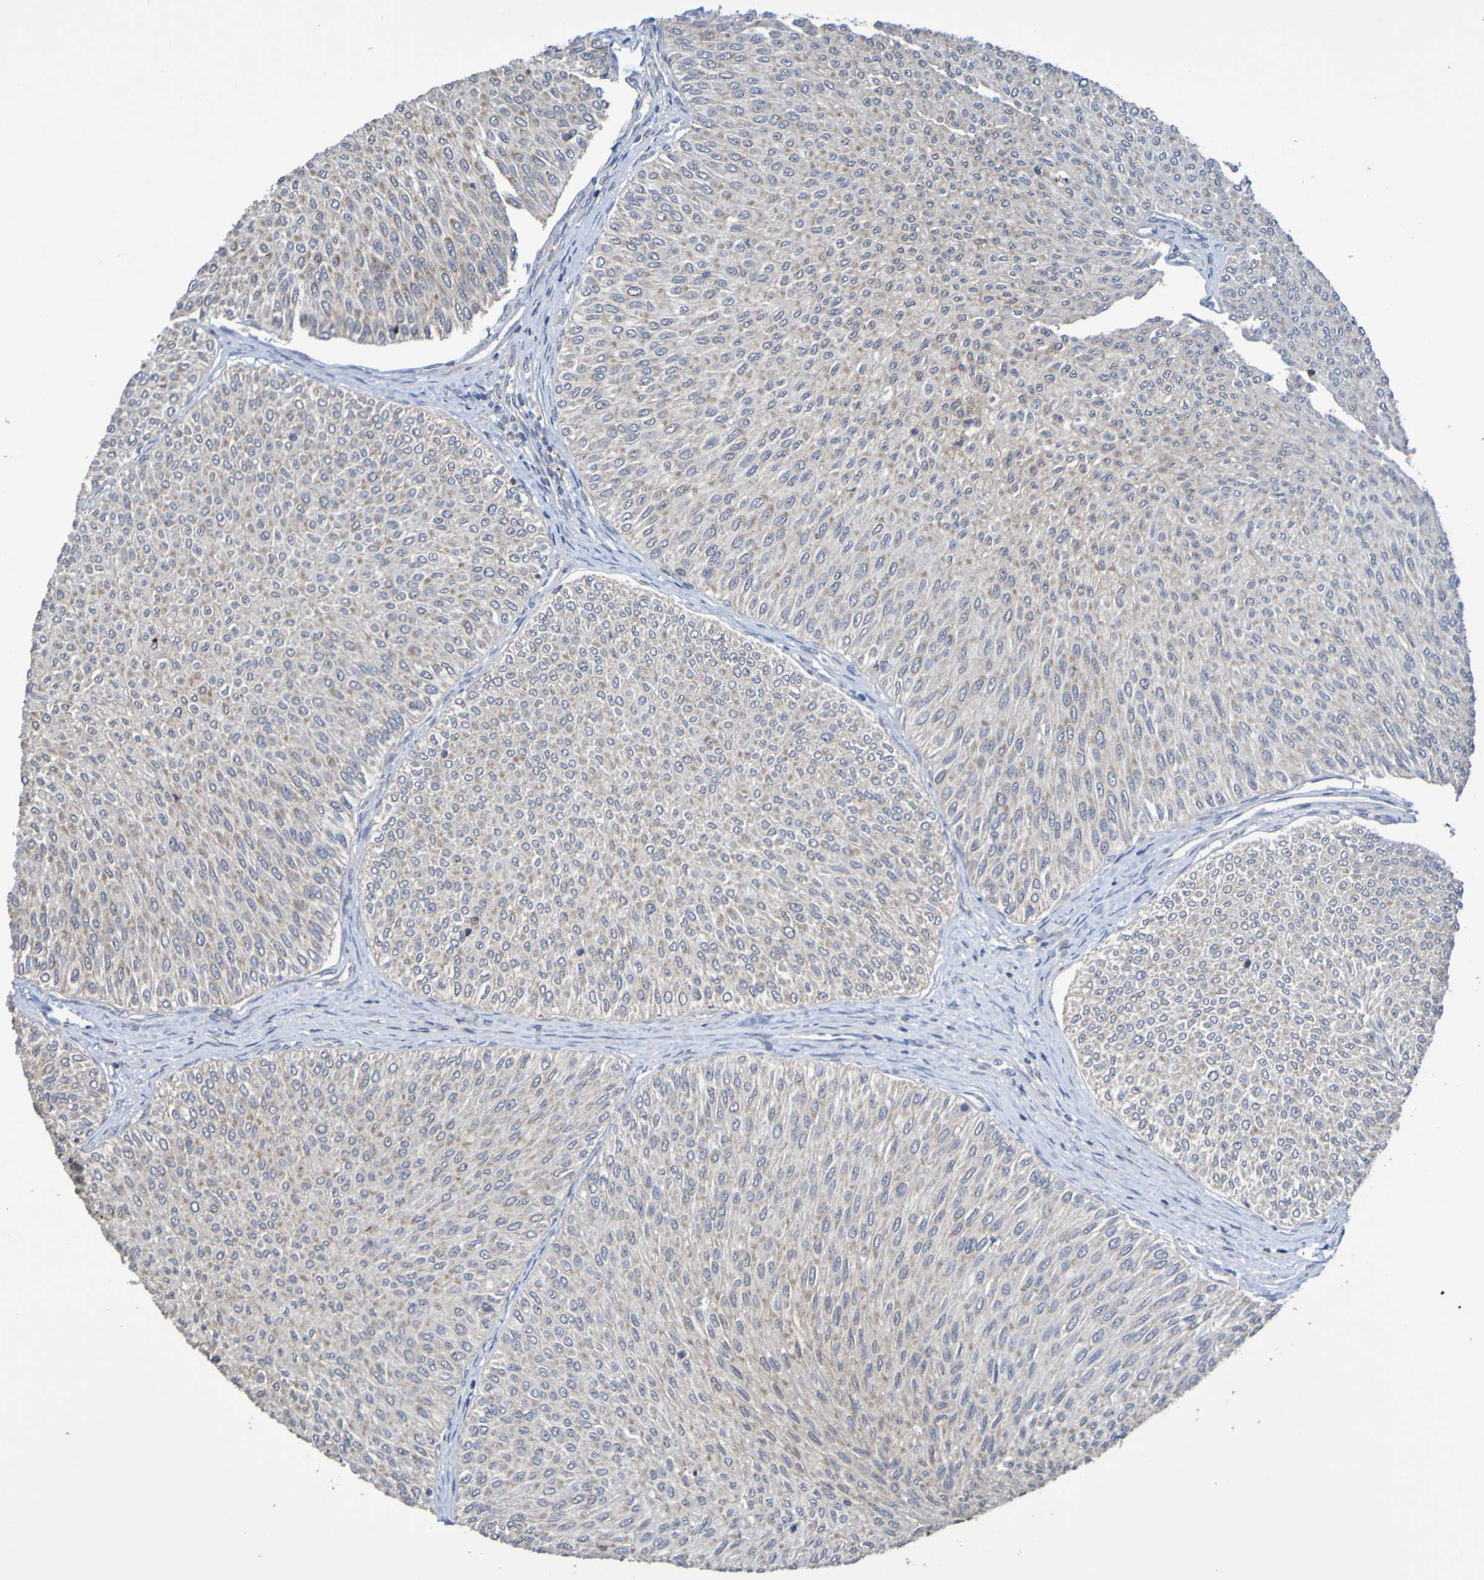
{"staining": {"intensity": "moderate", "quantity": "<25%", "location": "cytoplasmic/membranous"}, "tissue": "urothelial cancer", "cell_type": "Tumor cells", "image_type": "cancer", "snomed": [{"axis": "morphology", "description": "Urothelial carcinoma, Low grade"}, {"axis": "topography", "description": "Urinary bladder"}], "caption": "Urothelial carcinoma (low-grade) tissue displays moderate cytoplasmic/membranous expression in approximately <25% of tumor cells, visualized by immunohistochemistry.", "gene": "C3orf18", "patient": {"sex": "male", "age": 78}}